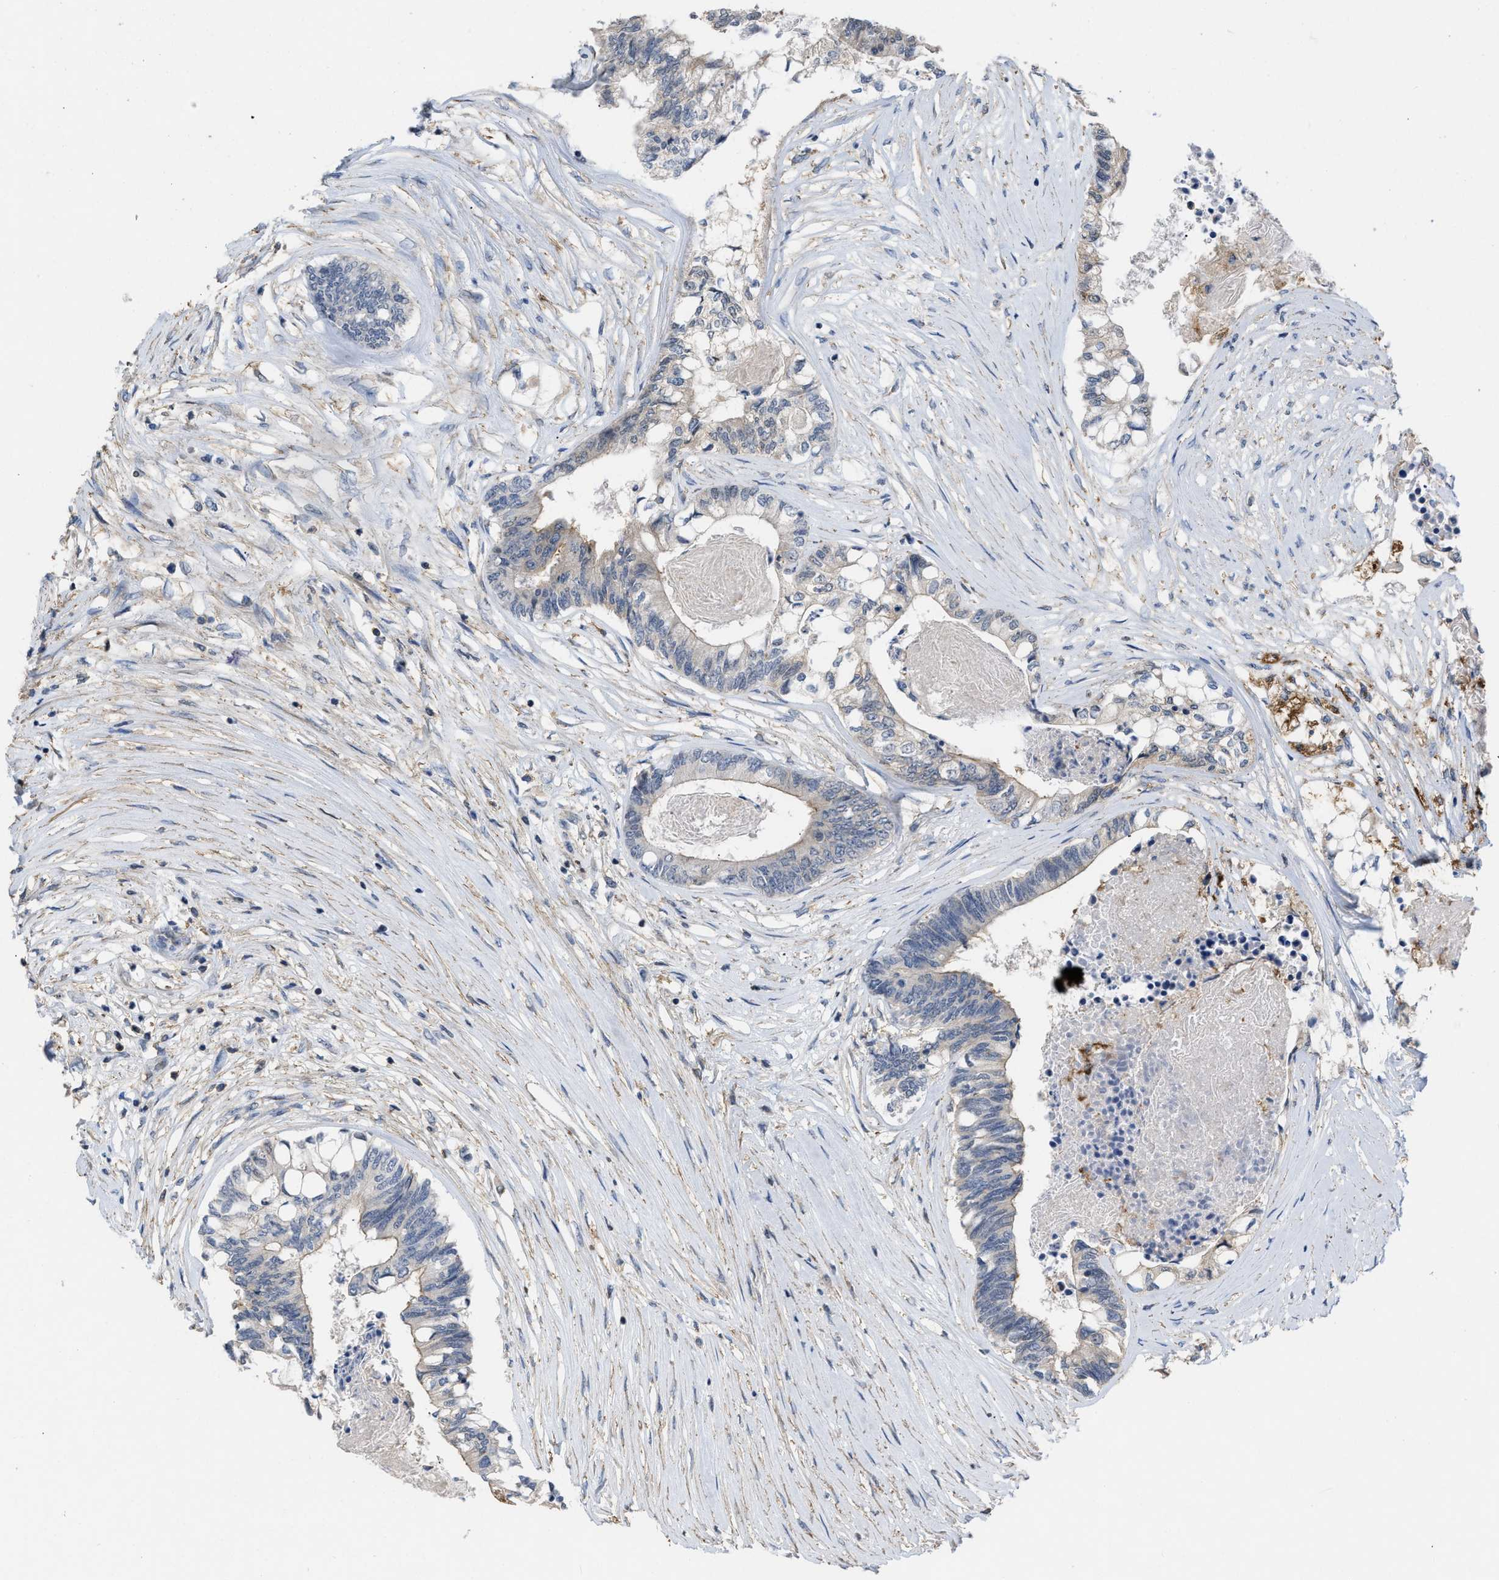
{"staining": {"intensity": "negative", "quantity": "none", "location": "none"}, "tissue": "colorectal cancer", "cell_type": "Tumor cells", "image_type": "cancer", "snomed": [{"axis": "morphology", "description": "Adenocarcinoma, NOS"}, {"axis": "topography", "description": "Rectum"}], "caption": "Adenocarcinoma (colorectal) was stained to show a protein in brown. There is no significant staining in tumor cells.", "gene": "TMEM131", "patient": {"sex": "male", "age": 63}}